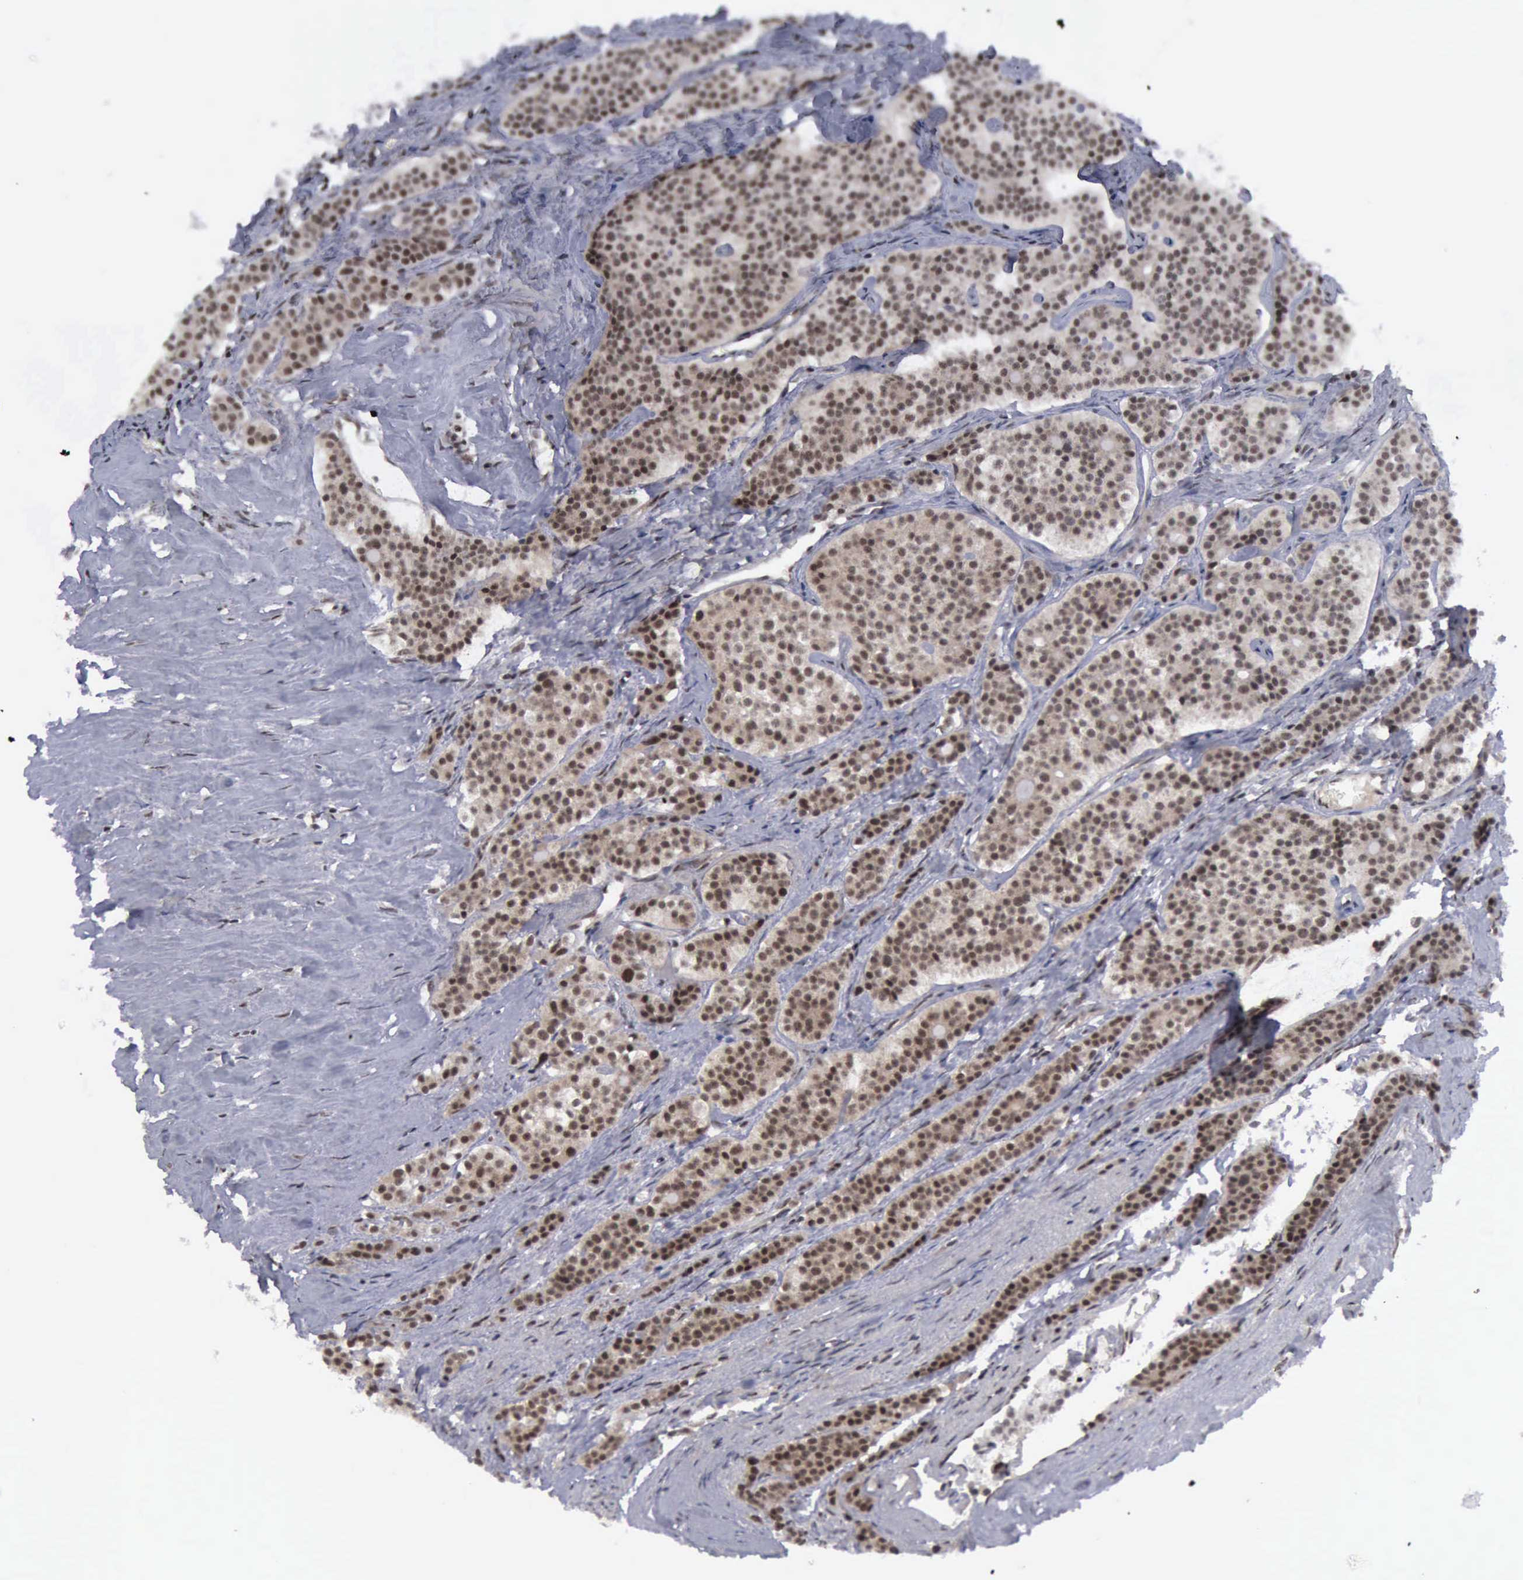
{"staining": {"intensity": "moderate", "quantity": ">75%", "location": "cytoplasmic/membranous,nuclear"}, "tissue": "carcinoid", "cell_type": "Tumor cells", "image_type": "cancer", "snomed": [{"axis": "morphology", "description": "Carcinoid, malignant, NOS"}, {"axis": "topography", "description": "Small intestine"}], "caption": "A brown stain shows moderate cytoplasmic/membranous and nuclear positivity of a protein in carcinoid (malignant) tumor cells. Immunohistochemistry stains the protein of interest in brown and the nuclei are stained blue.", "gene": "ATM", "patient": {"sex": "male", "age": 63}}